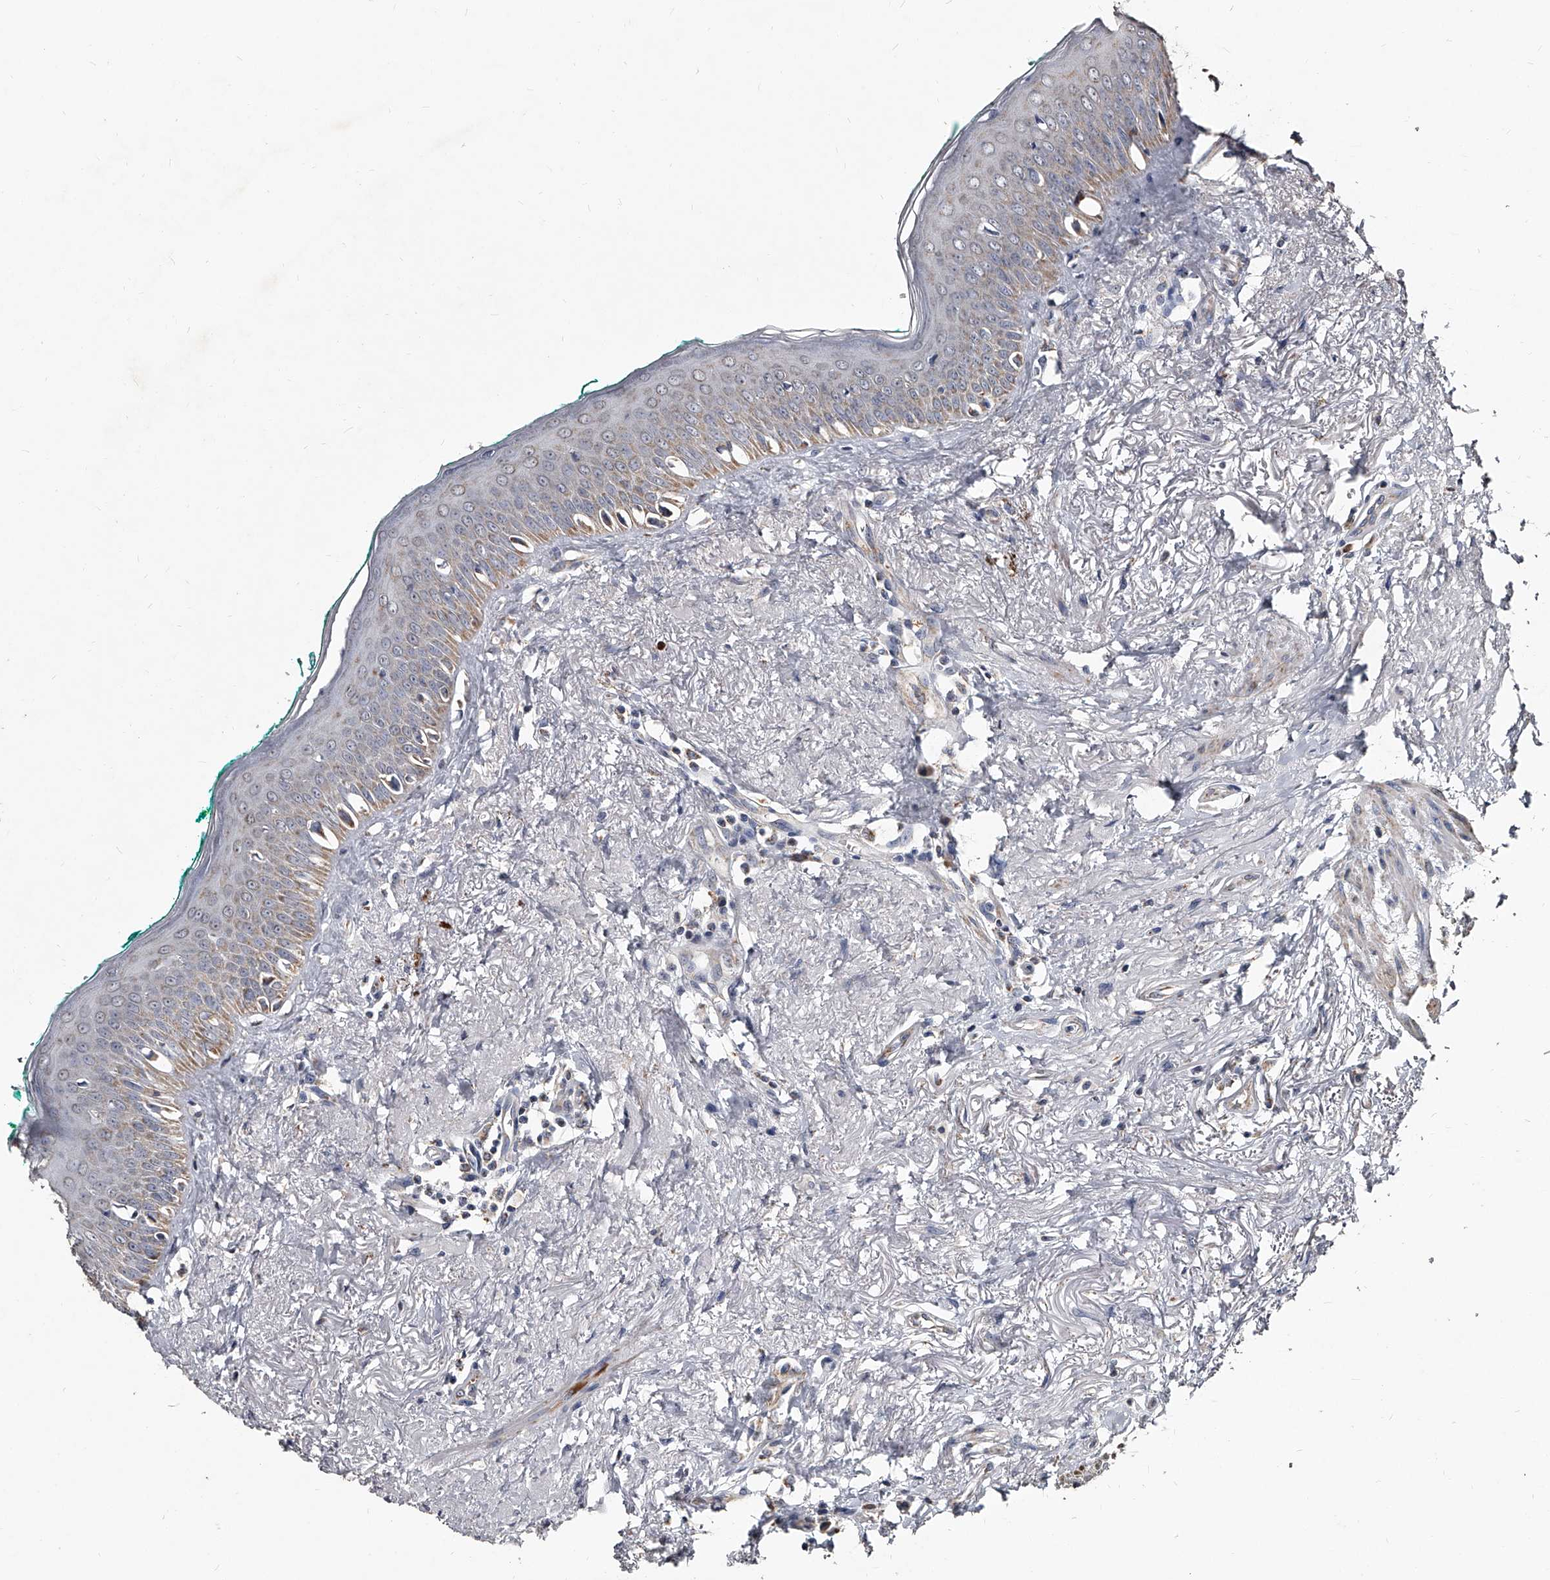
{"staining": {"intensity": "weak", "quantity": "25%-75%", "location": "cytoplasmic/membranous"}, "tissue": "oral mucosa", "cell_type": "Squamous epithelial cells", "image_type": "normal", "snomed": [{"axis": "morphology", "description": "Normal tissue, NOS"}, {"axis": "topography", "description": "Oral tissue"}], "caption": "Brown immunohistochemical staining in unremarkable human oral mucosa displays weak cytoplasmic/membranous positivity in approximately 25%-75% of squamous epithelial cells. The staining was performed using DAB (3,3'-diaminobenzidine) to visualize the protein expression in brown, while the nuclei were stained in blue with hematoxylin (Magnification: 20x).", "gene": "GPR183", "patient": {"sex": "female", "age": 70}}